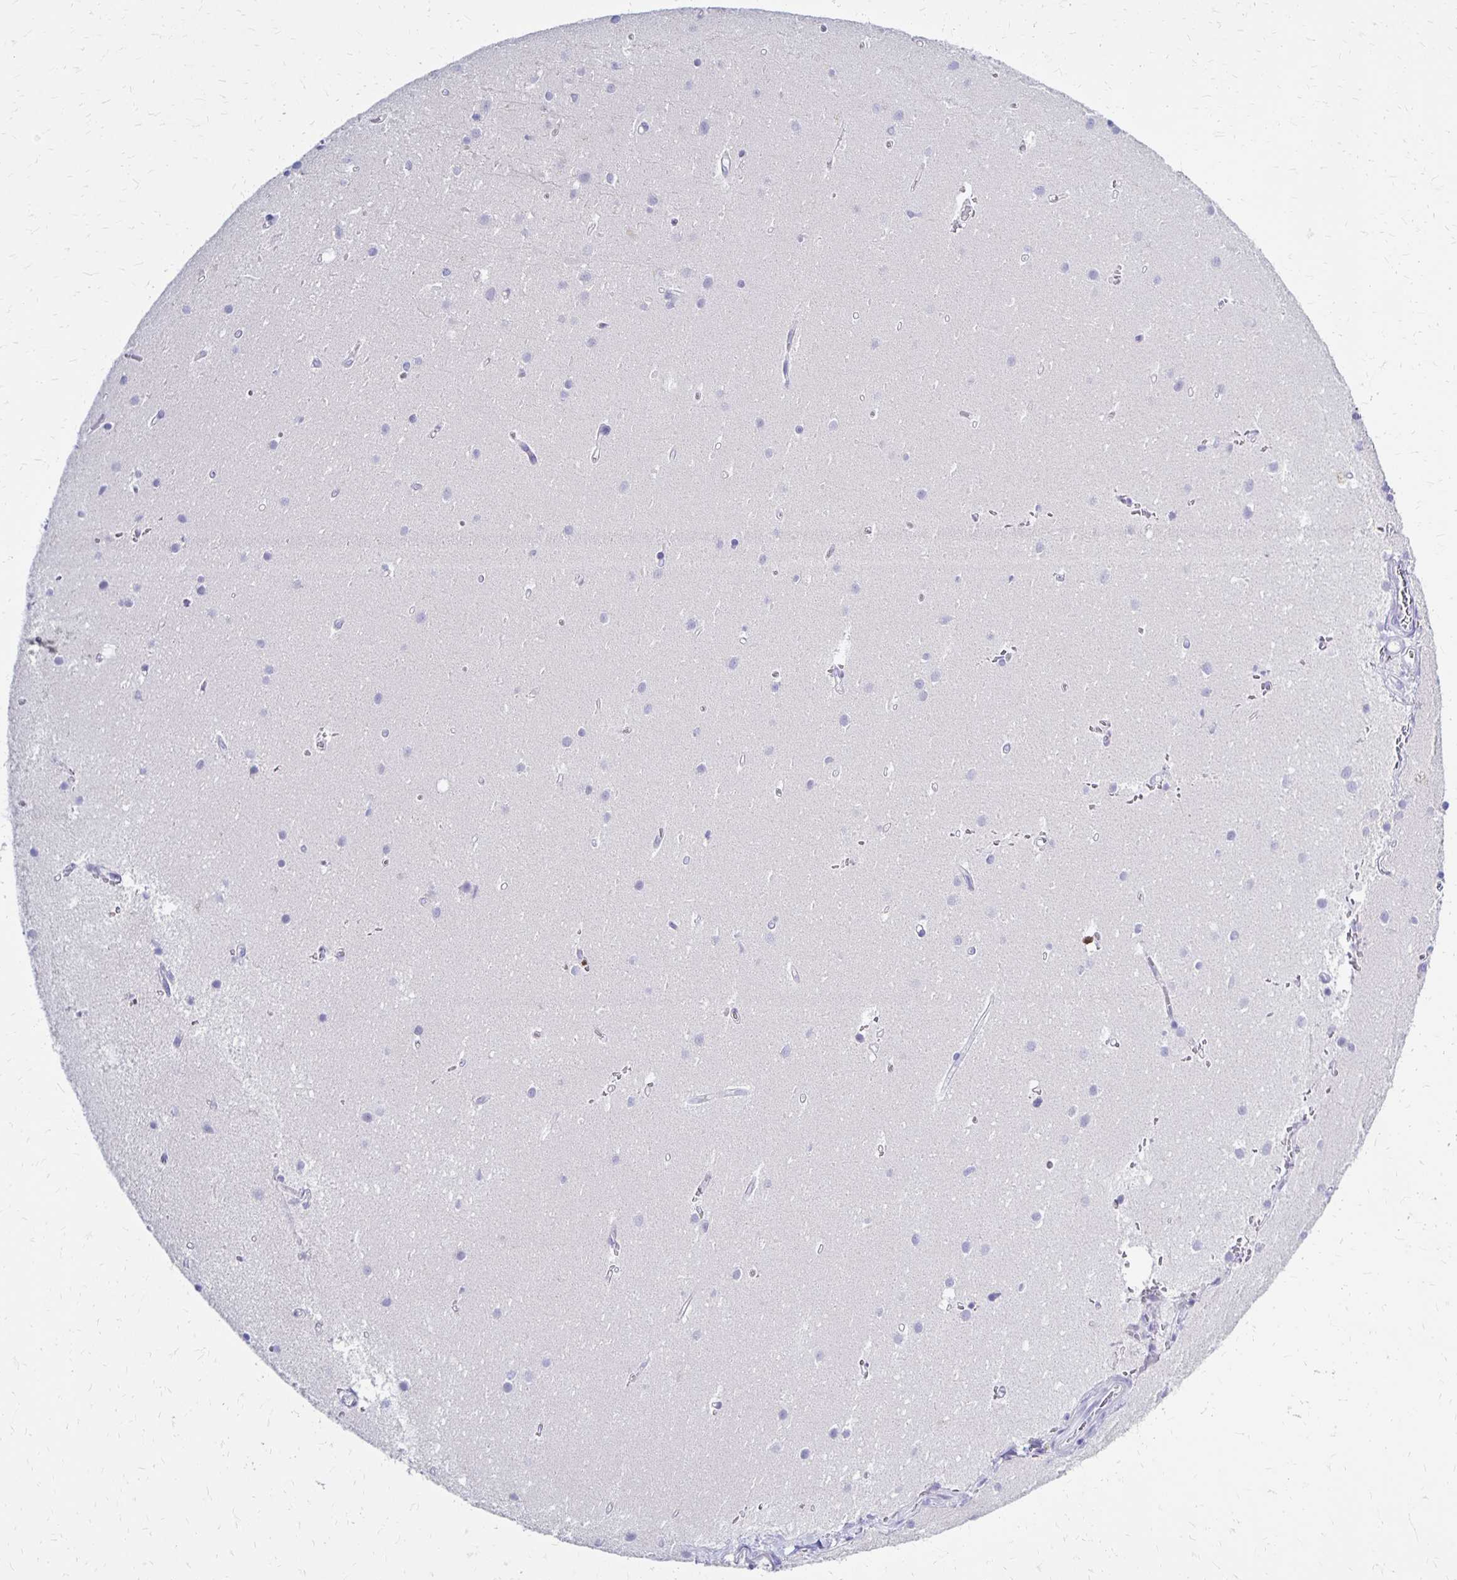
{"staining": {"intensity": "negative", "quantity": "none", "location": "none"}, "tissue": "cerebellum", "cell_type": "Cells in granular layer", "image_type": "normal", "snomed": [{"axis": "morphology", "description": "Normal tissue, NOS"}, {"axis": "topography", "description": "Cerebellum"}], "caption": "Cells in granular layer are negative for protein expression in unremarkable human cerebellum. Brightfield microscopy of IHC stained with DAB (brown) and hematoxylin (blue), captured at high magnification.", "gene": "FNTB", "patient": {"sex": "male", "age": 54}}